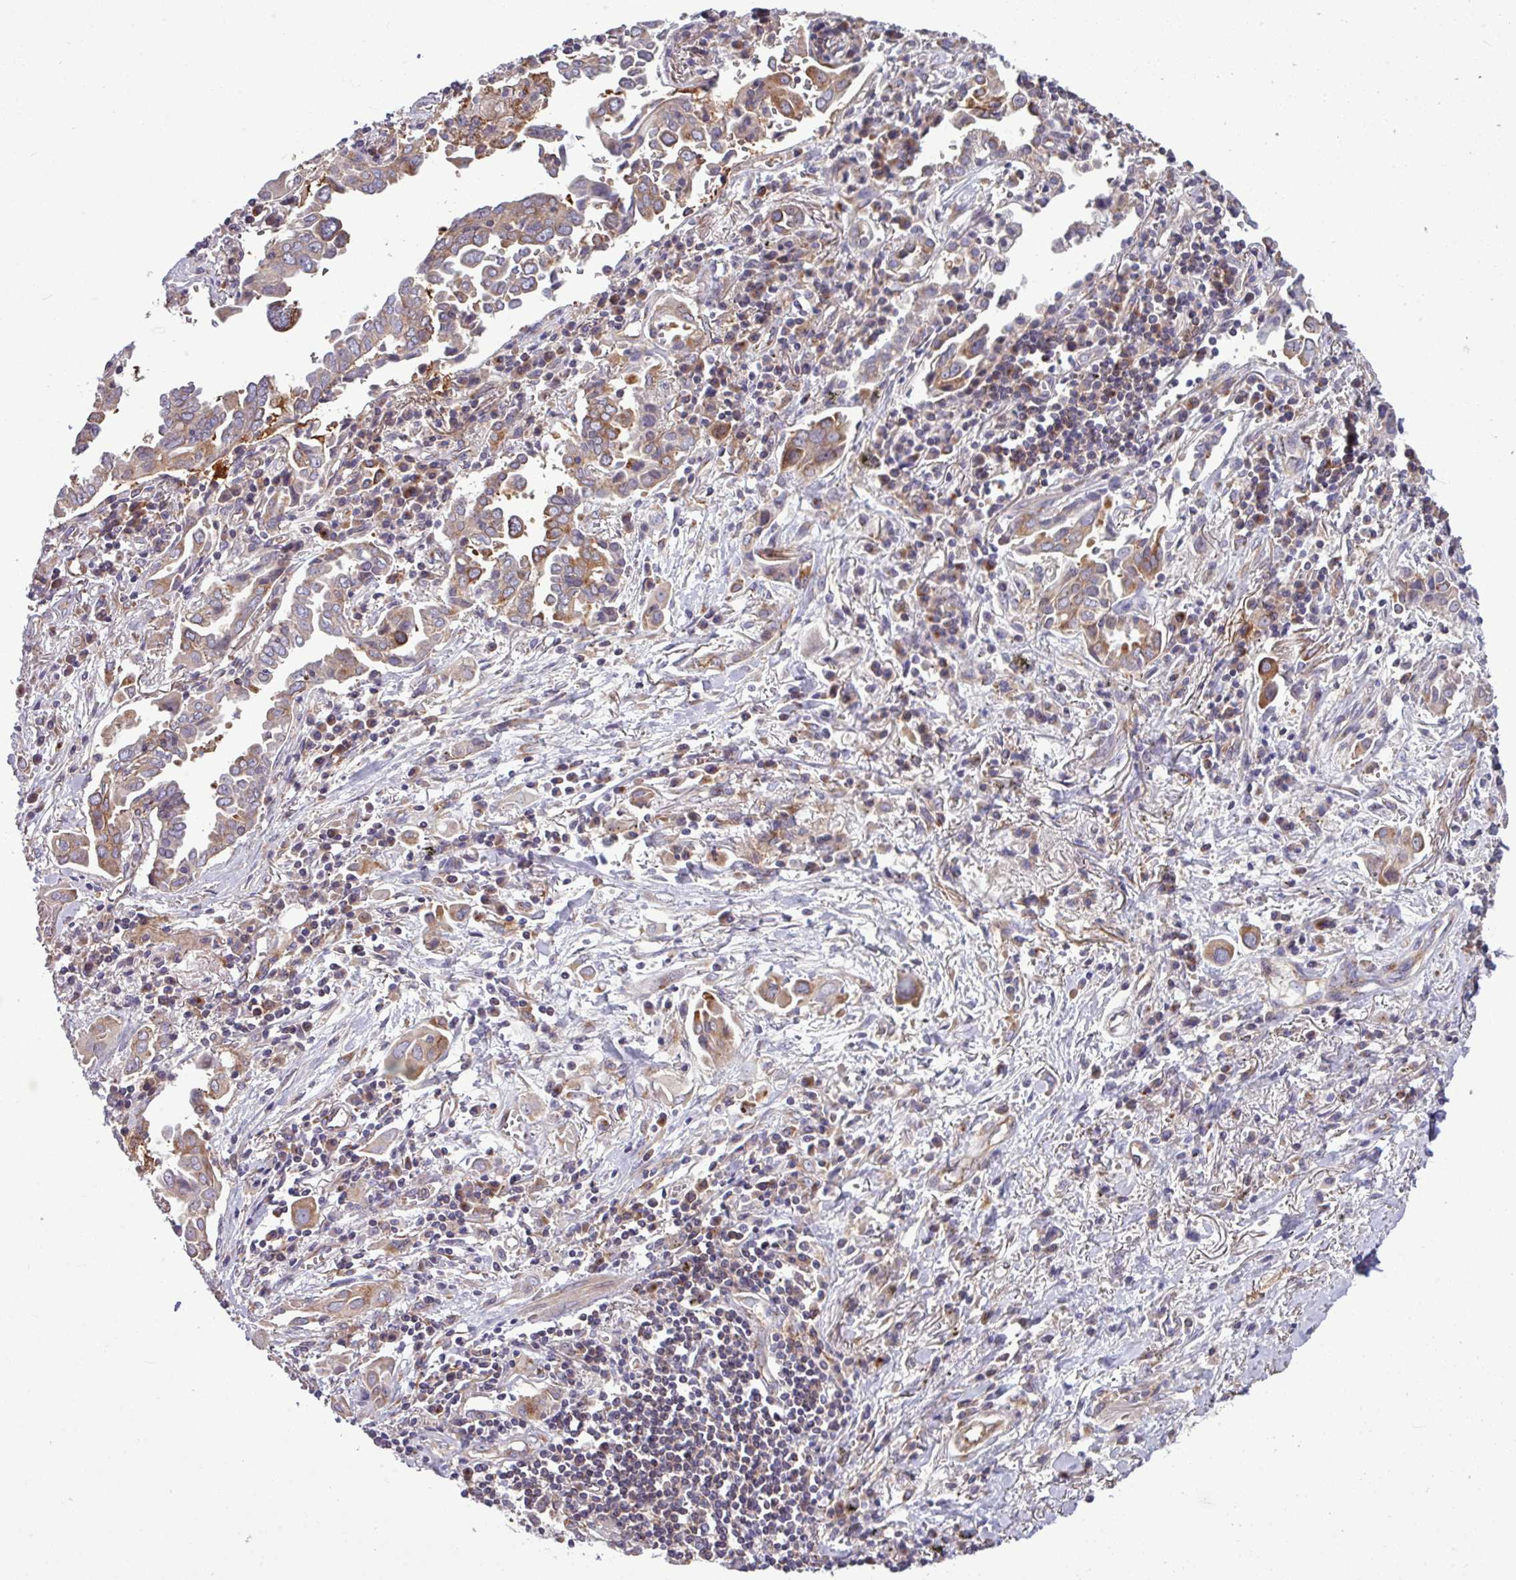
{"staining": {"intensity": "moderate", "quantity": ">75%", "location": "cytoplasmic/membranous"}, "tissue": "lung cancer", "cell_type": "Tumor cells", "image_type": "cancer", "snomed": [{"axis": "morphology", "description": "Adenocarcinoma, NOS"}, {"axis": "topography", "description": "Lung"}], "caption": "Immunohistochemical staining of human lung cancer (adenocarcinoma) demonstrates medium levels of moderate cytoplasmic/membranous protein staining in approximately >75% of tumor cells.", "gene": "LSM12", "patient": {"sex": "male", "age": 76}}